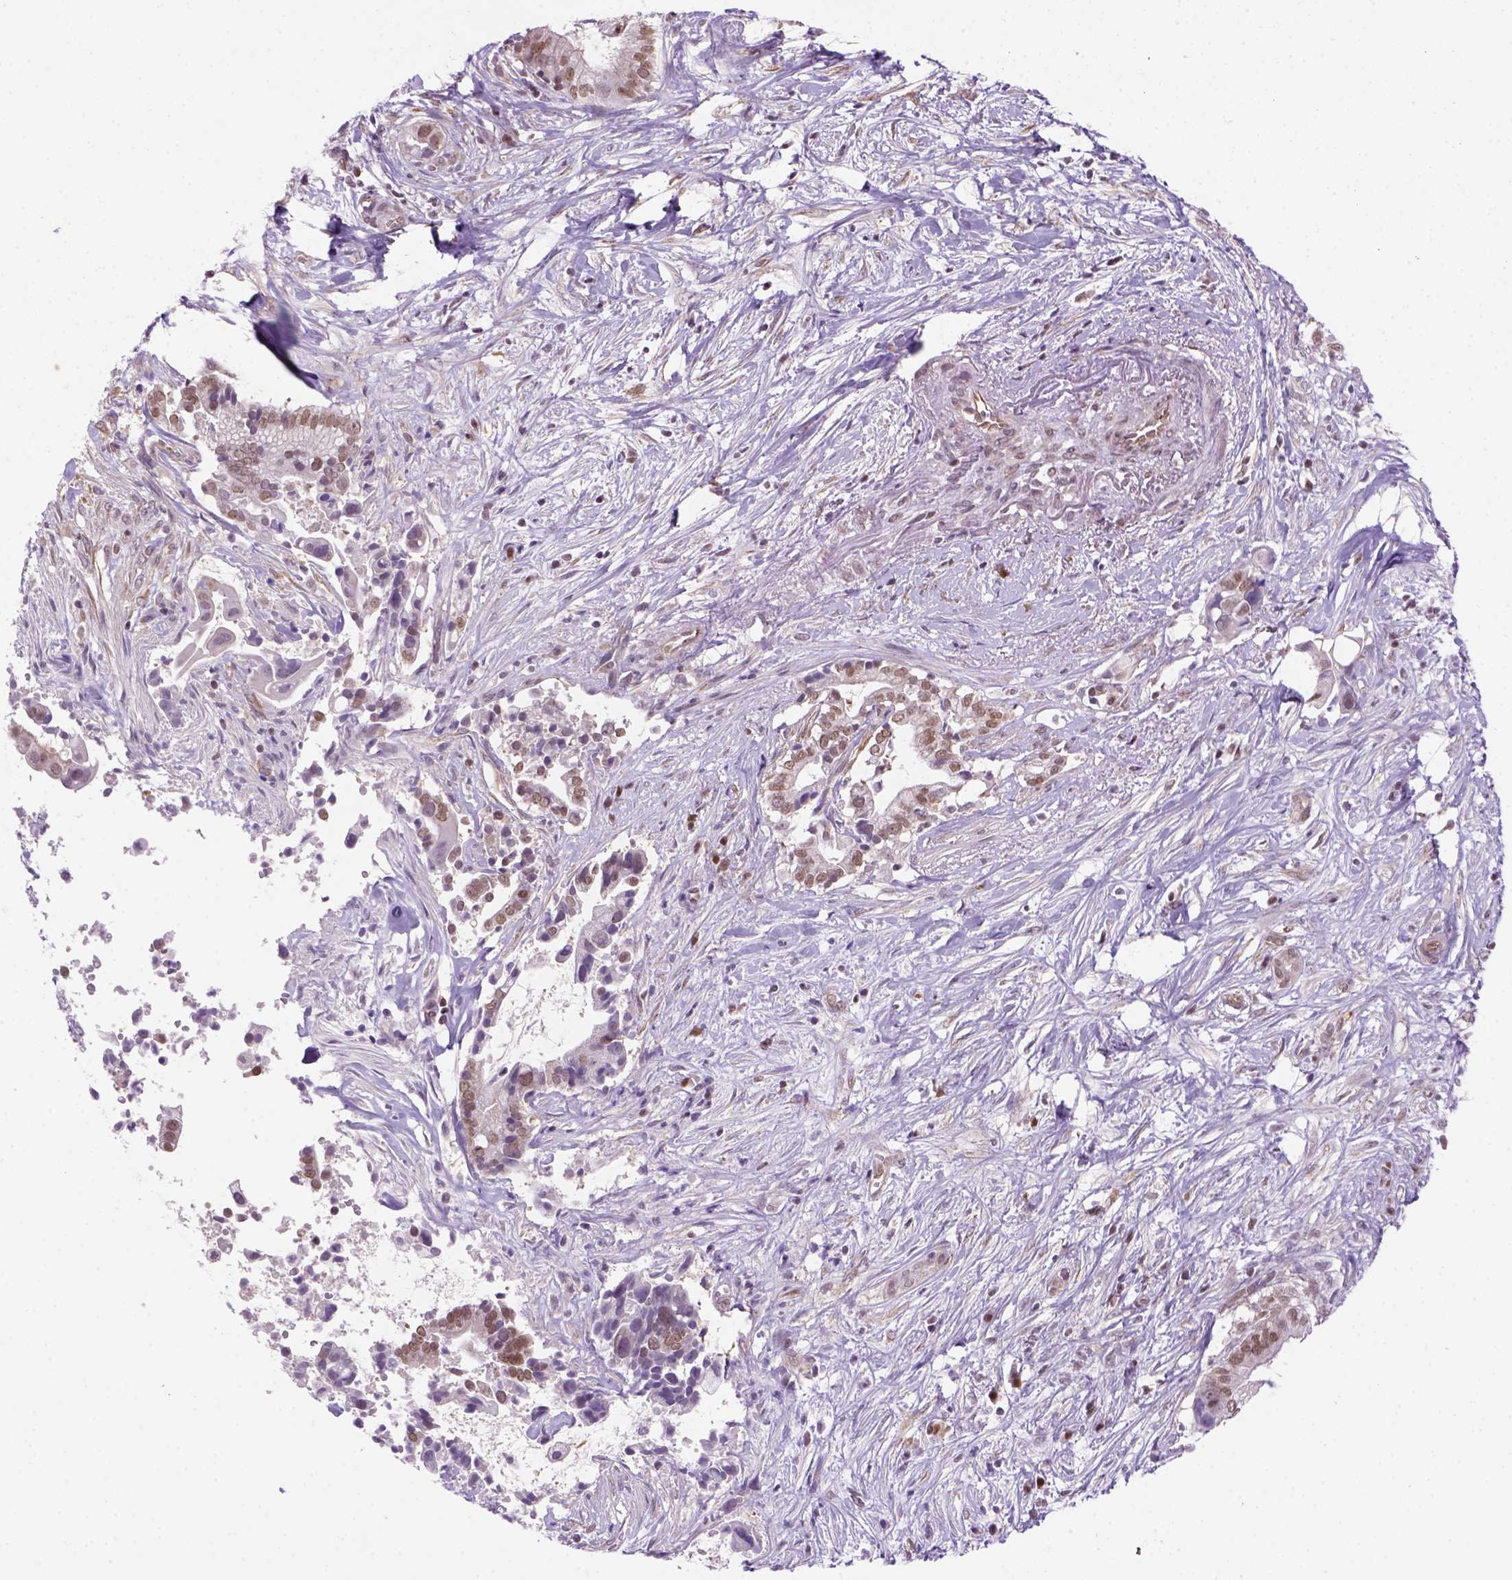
{"staining": {"intensity": "moderate", "quantity": ">75%", "location": "nuclear"}, "tissue": "pancreatic cancer", "cell_type": "Tumor cells", "image_type": "cancer", "snomed": [{"axis": "morphology", "description": "Adenocarcinoma, NOS"}, {"axis": "topography", "description": "Pancreas"}], "caption": "Brown immunohistochemical staining in human adenocarcinoma (pancreatic) reveals moderate nuclear positivity in approximately >75% of tumor cells. (DAB = brown stain, brightfield microscopy at high magnification).", "gene": "MGMT", "patient": {"sex": "male", "age": 61}}